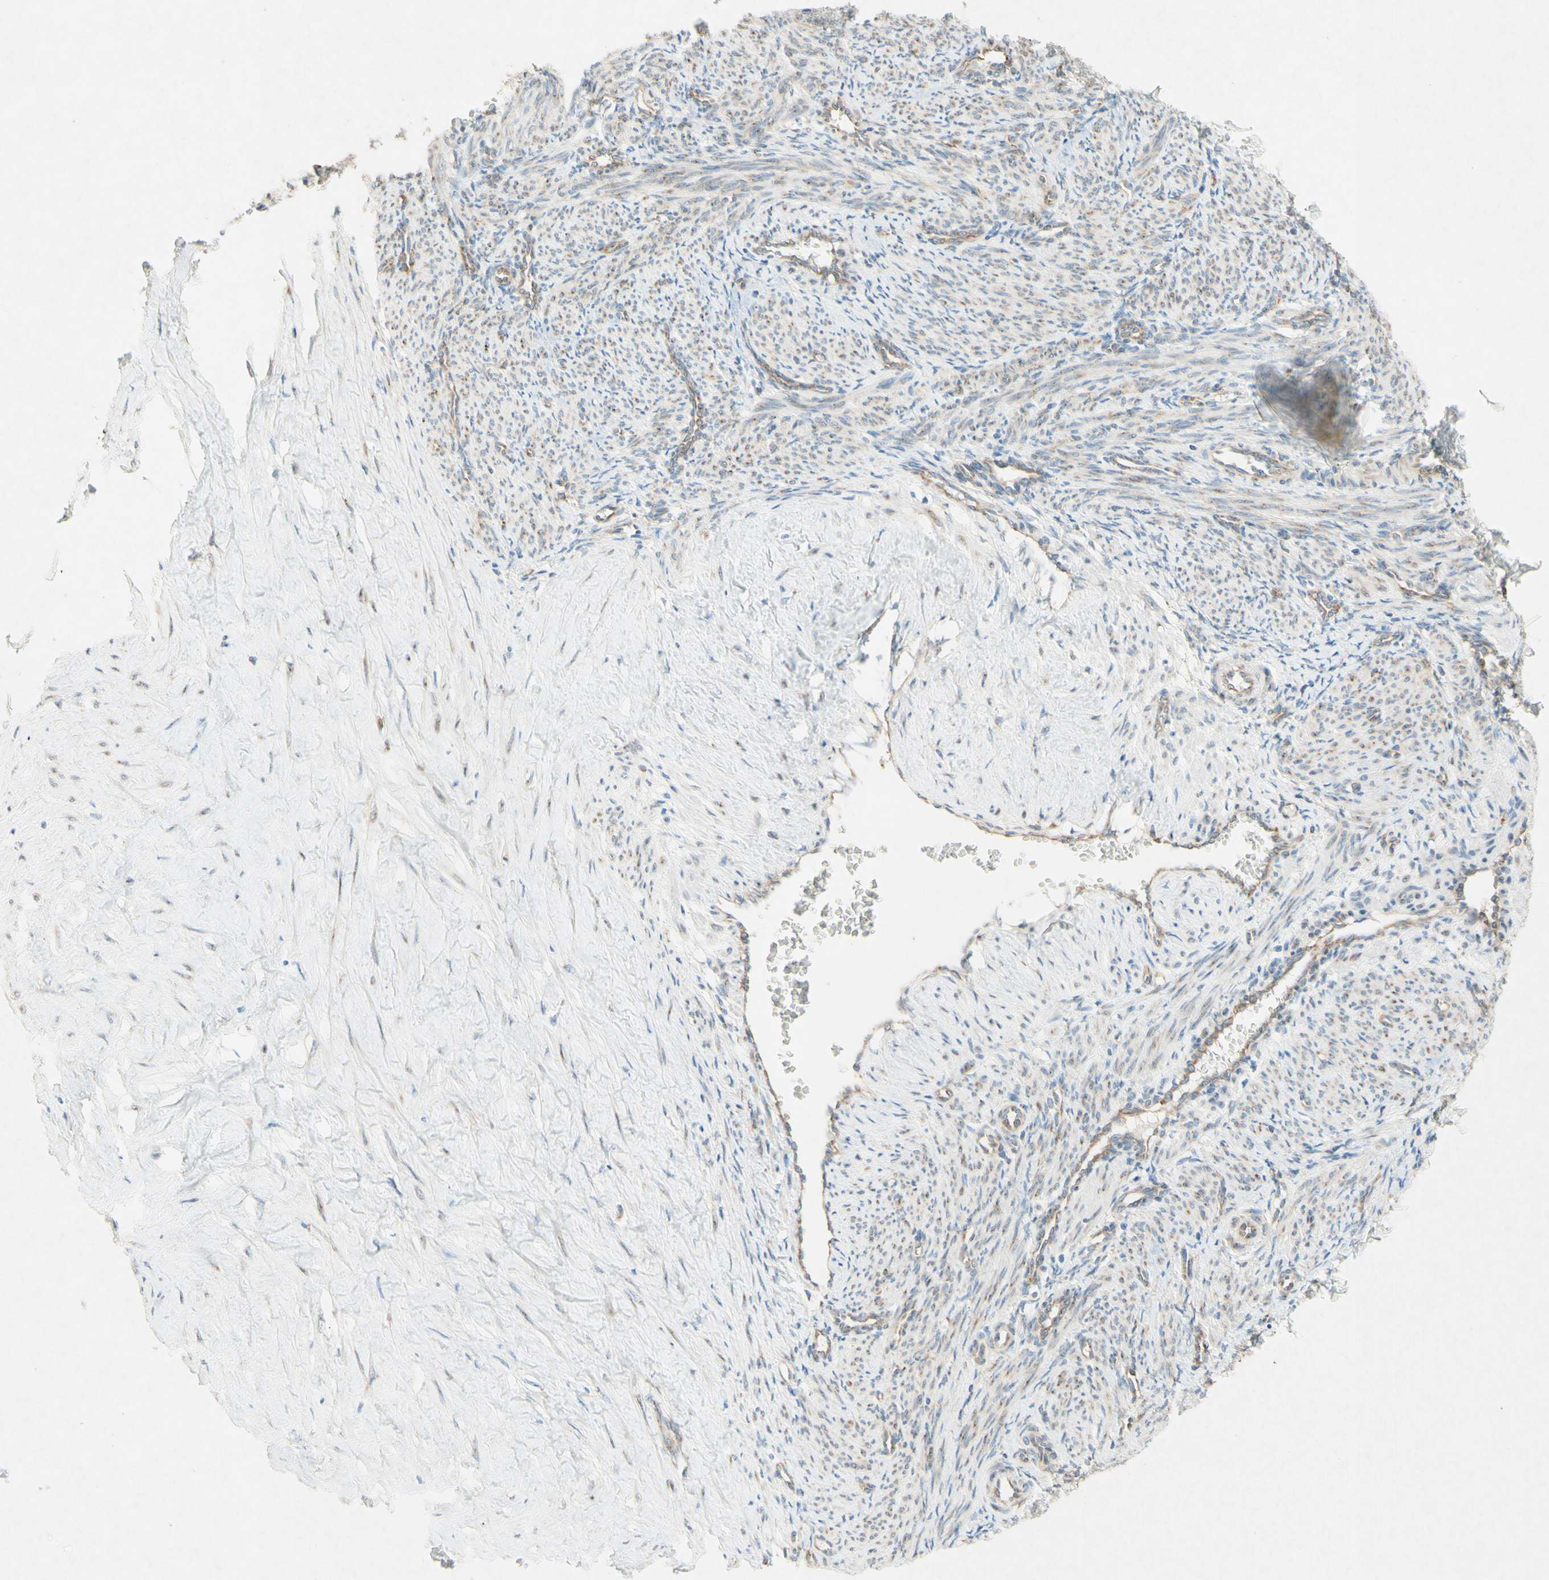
{"staining": {"intensity": "moderate", "quantity": "<25%", "location": "cytoplasmic/membranous"}, "tissue": "smooth muscle", "cell_type": "Smooth muscle cells", "image_type": "normal", "snomed": [{"axis": "morphology", "description": "Normal tissue, NOS"}, {"axis": "topography", "description": "Endometrium"}], "caption": "Protein positivity by immunohistochemistry (IHC) reveals moderate cytoplasmic/membranous positivity in approximately <25% of smooth muscle cells in normal smooth muscle. (DAB IHC with brightfield microscopy, high magnification).", "gene": "PABPC1", "patient": {"sex": "female", "age": 33}}